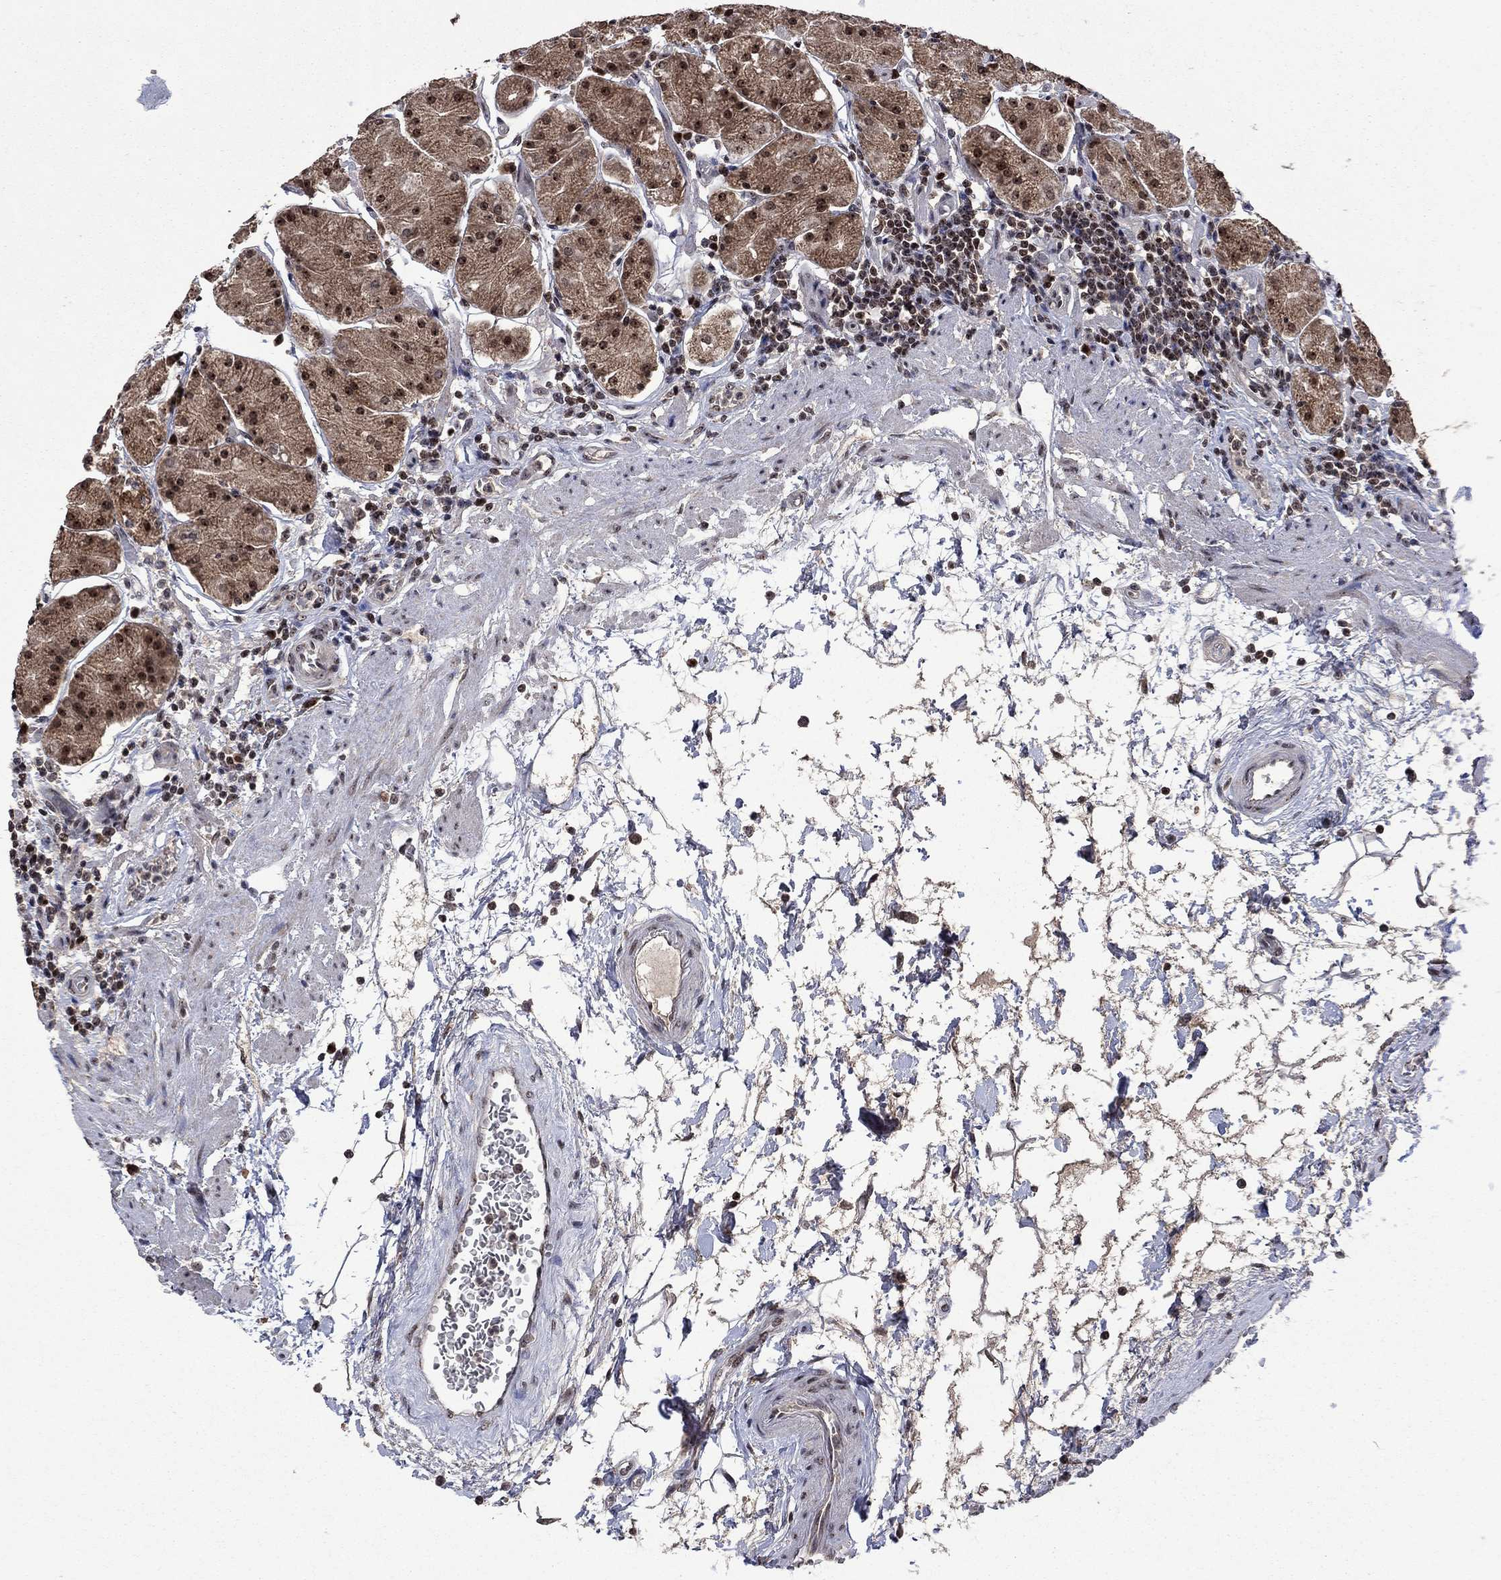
{"staining": {"intensity": "moderate", "quantity": "25%-75%", "location": "cytoplasmic/membranous,nuclear"}, "tissue": "stomach", "cell_type": "Glandular cells", "image_type": "normal", "snomed": [{"axis": "morphology", "description": "Normal tissue, NOS"}, {"axis": "topography", "description": "Stomach"}], "caption": "DAB (3,3'-diaminobenzidine) immunohistochemical staining of normal stomach demonstrates moderate cytoplasmic/membranous,nuclear protein expression in about 25%-75% of glandular cells. (DAB IHC with brightfield microscopy, high magnification).", "gene": "FBLL1", "patient": {"sex": "male", "age": 54}}